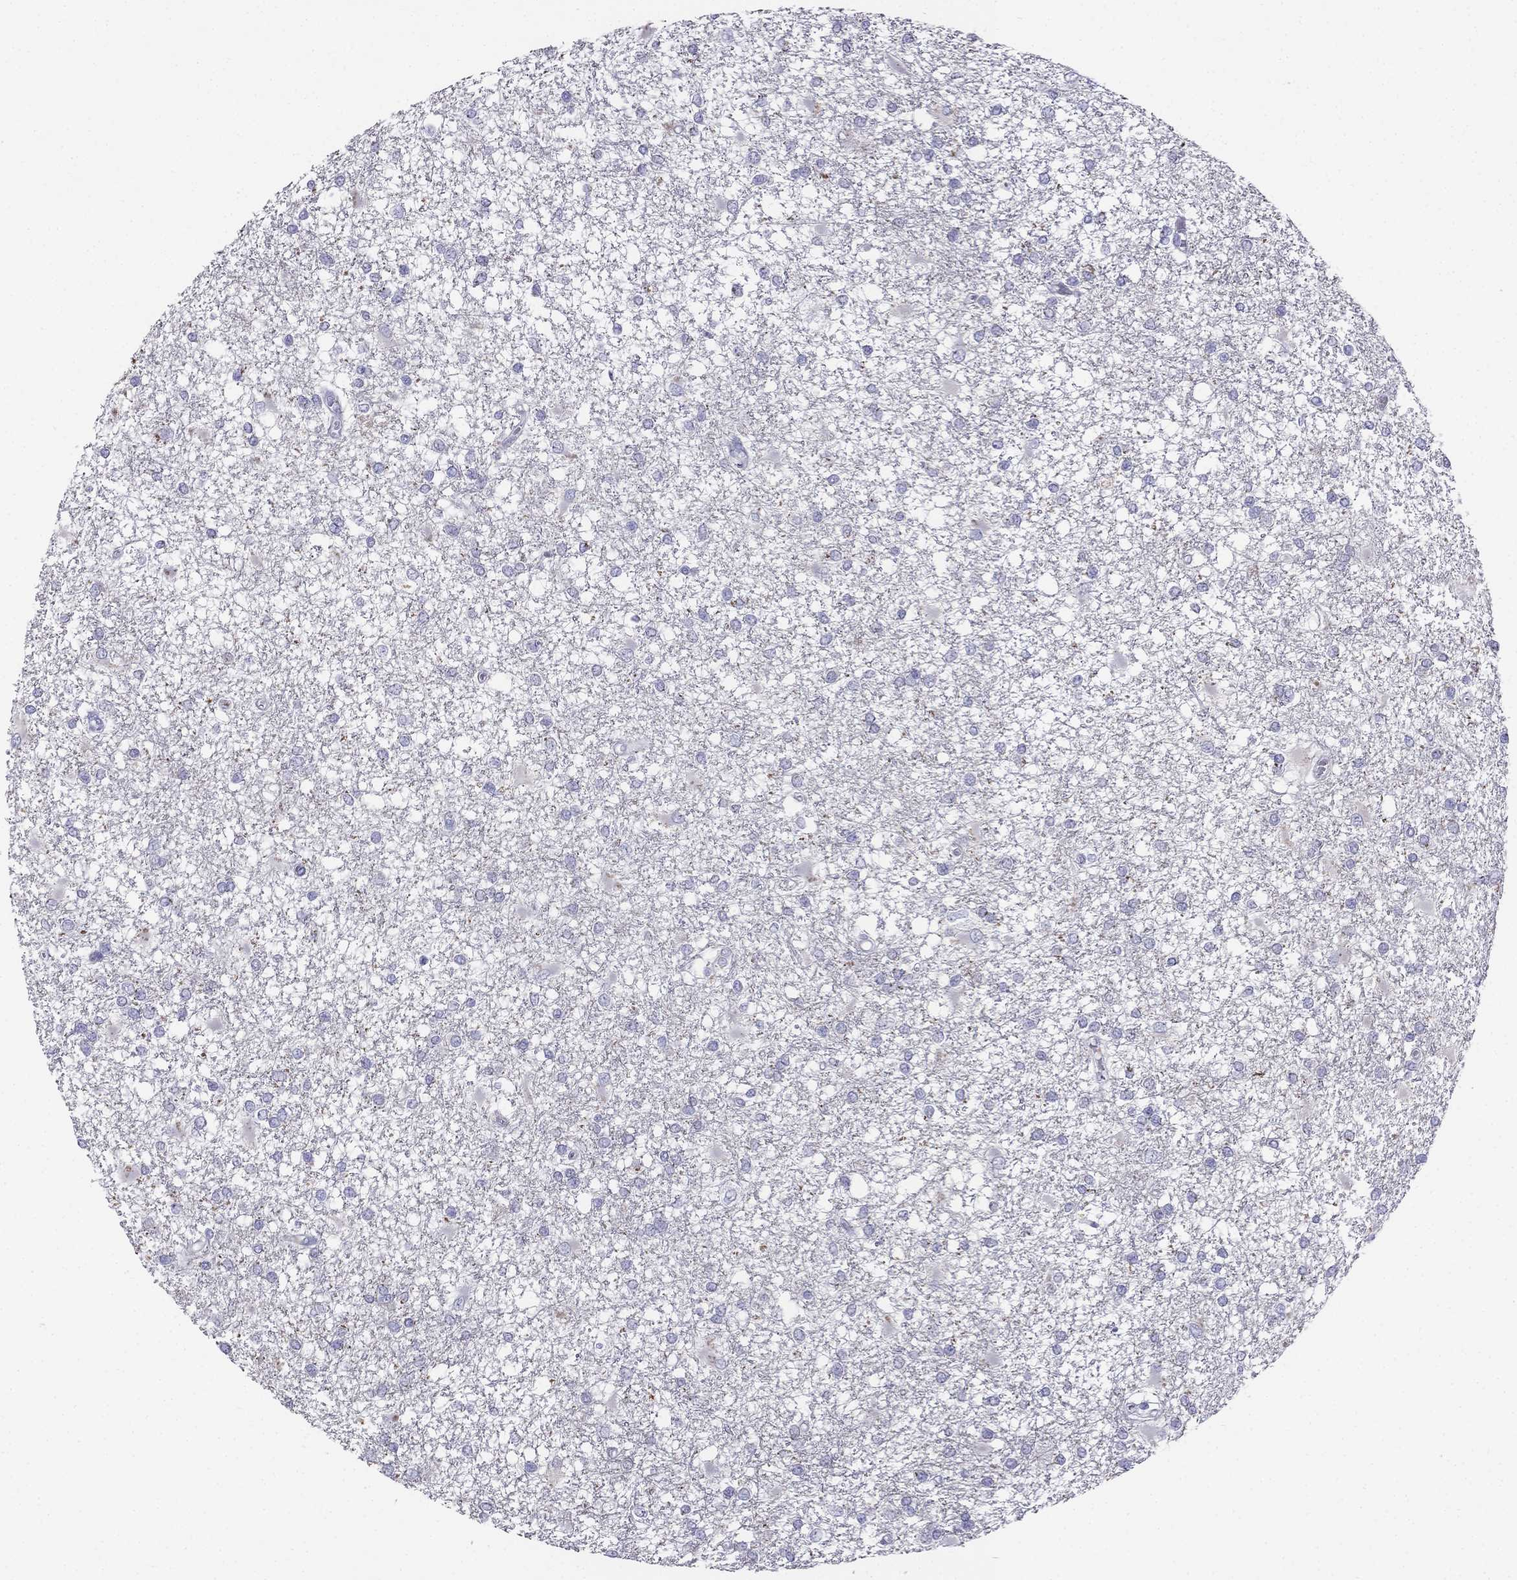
{"staining": {"intensity": "negative", "quantity": "none", "location": "none"}, "tissue": "glioma", "cell_type": "Tumor cells", "image_type": "cancer", "snomed": [{"axis": "morphology", "description": "Glioma, malignant, High grade"}, {"axis": "topography", "description": "Cerebral cortex"}], "caption": "A micrograph of human malignant glioma (high-grade) is negative for staining in tumor cells. Brightfield microscopy of immunohistochemistry stained with DAB (brown) and hematoxylin (blue), captured at high magnification.", "gene": "ALOXE3", "patient": {"sex": "male", "age": 79}}